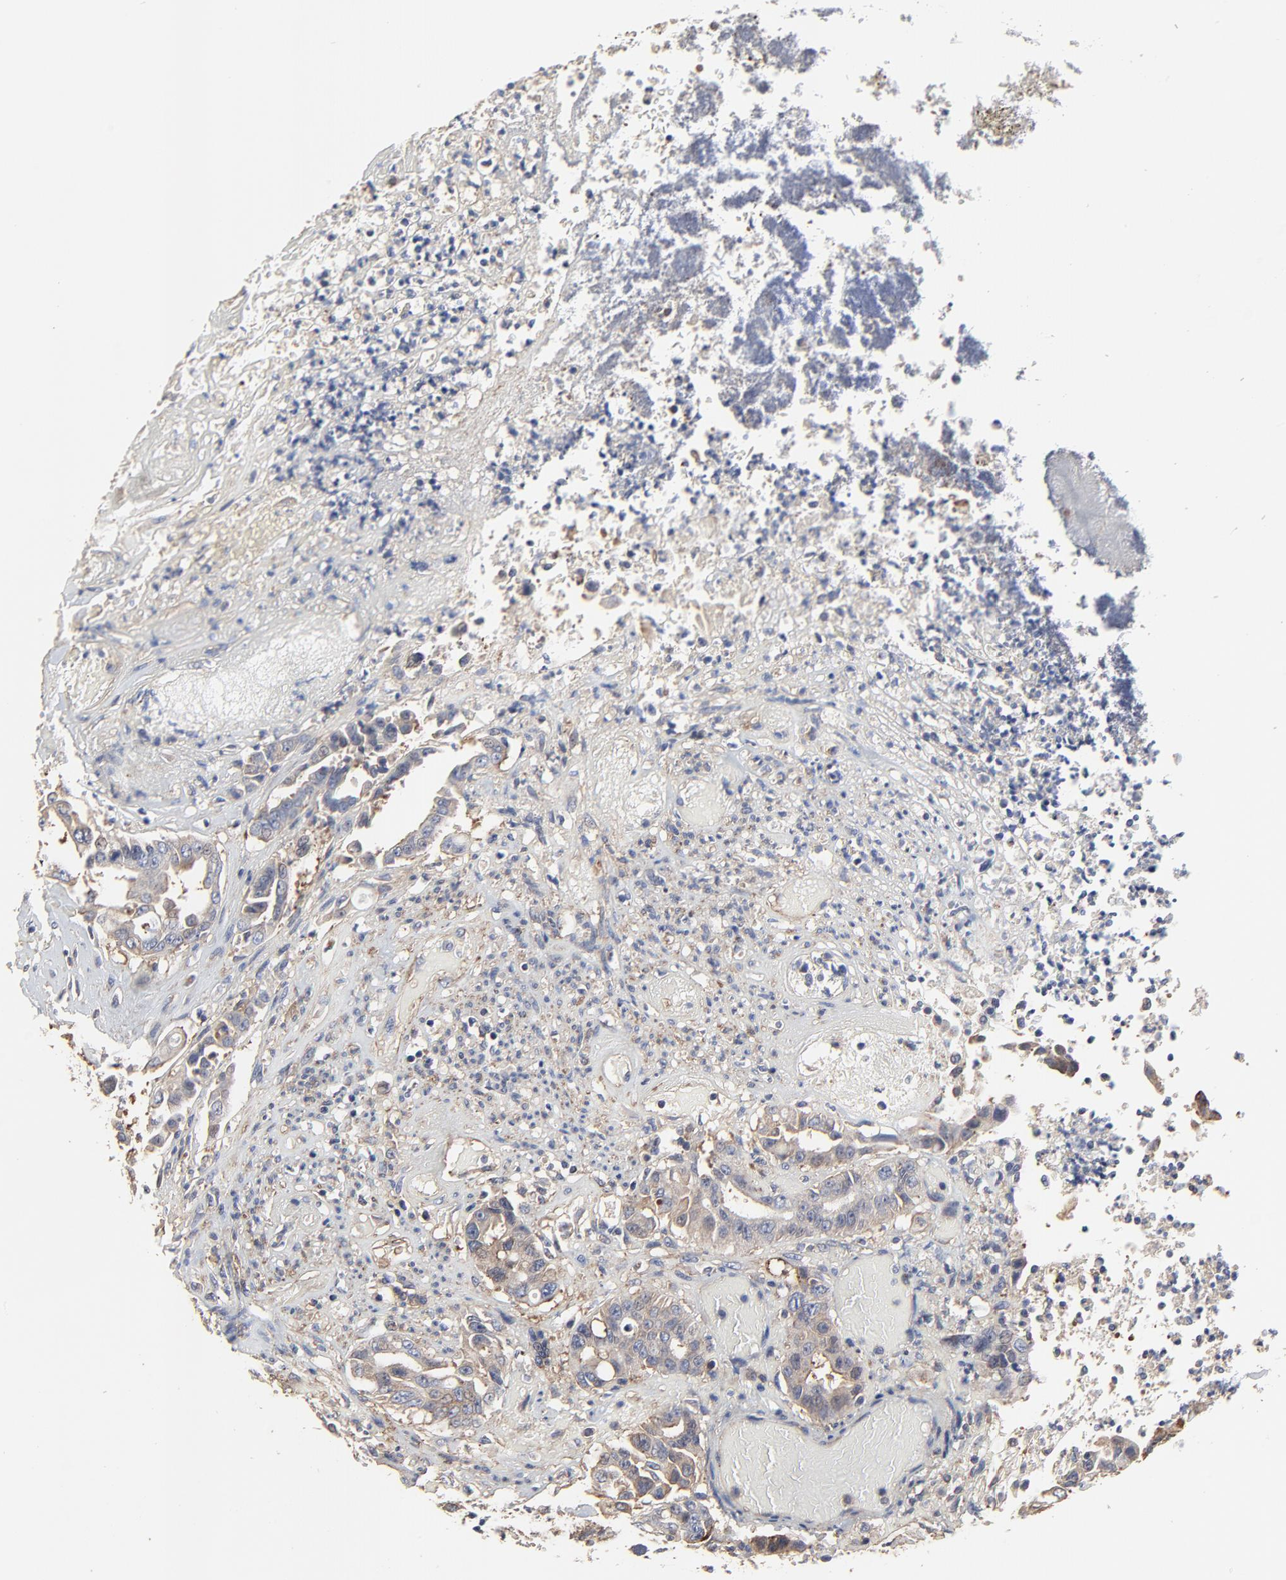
{"staining": {"intensity": "weak", "quantity": ">75%", "location": "cytoplasmic/membranous"}, "tissue": "colorectal cancer", "cell_type": "Tumor cells", "image_type": "cancer", "snomed": [{"axis": "morphology", "description": "Adenocarcinoma, NOS"}, {"axis": "topography", "description": "Colon"}], "caption": "A high-resolution micrograph shows IHC staining of colorectal cancer (adenocarcinoma), which reveals weak cytoplasmic/membranous positivity in approximately >75% of tumor cells.", "gene": "NXF3", "patient": {"sex": "female", "age": 70}}